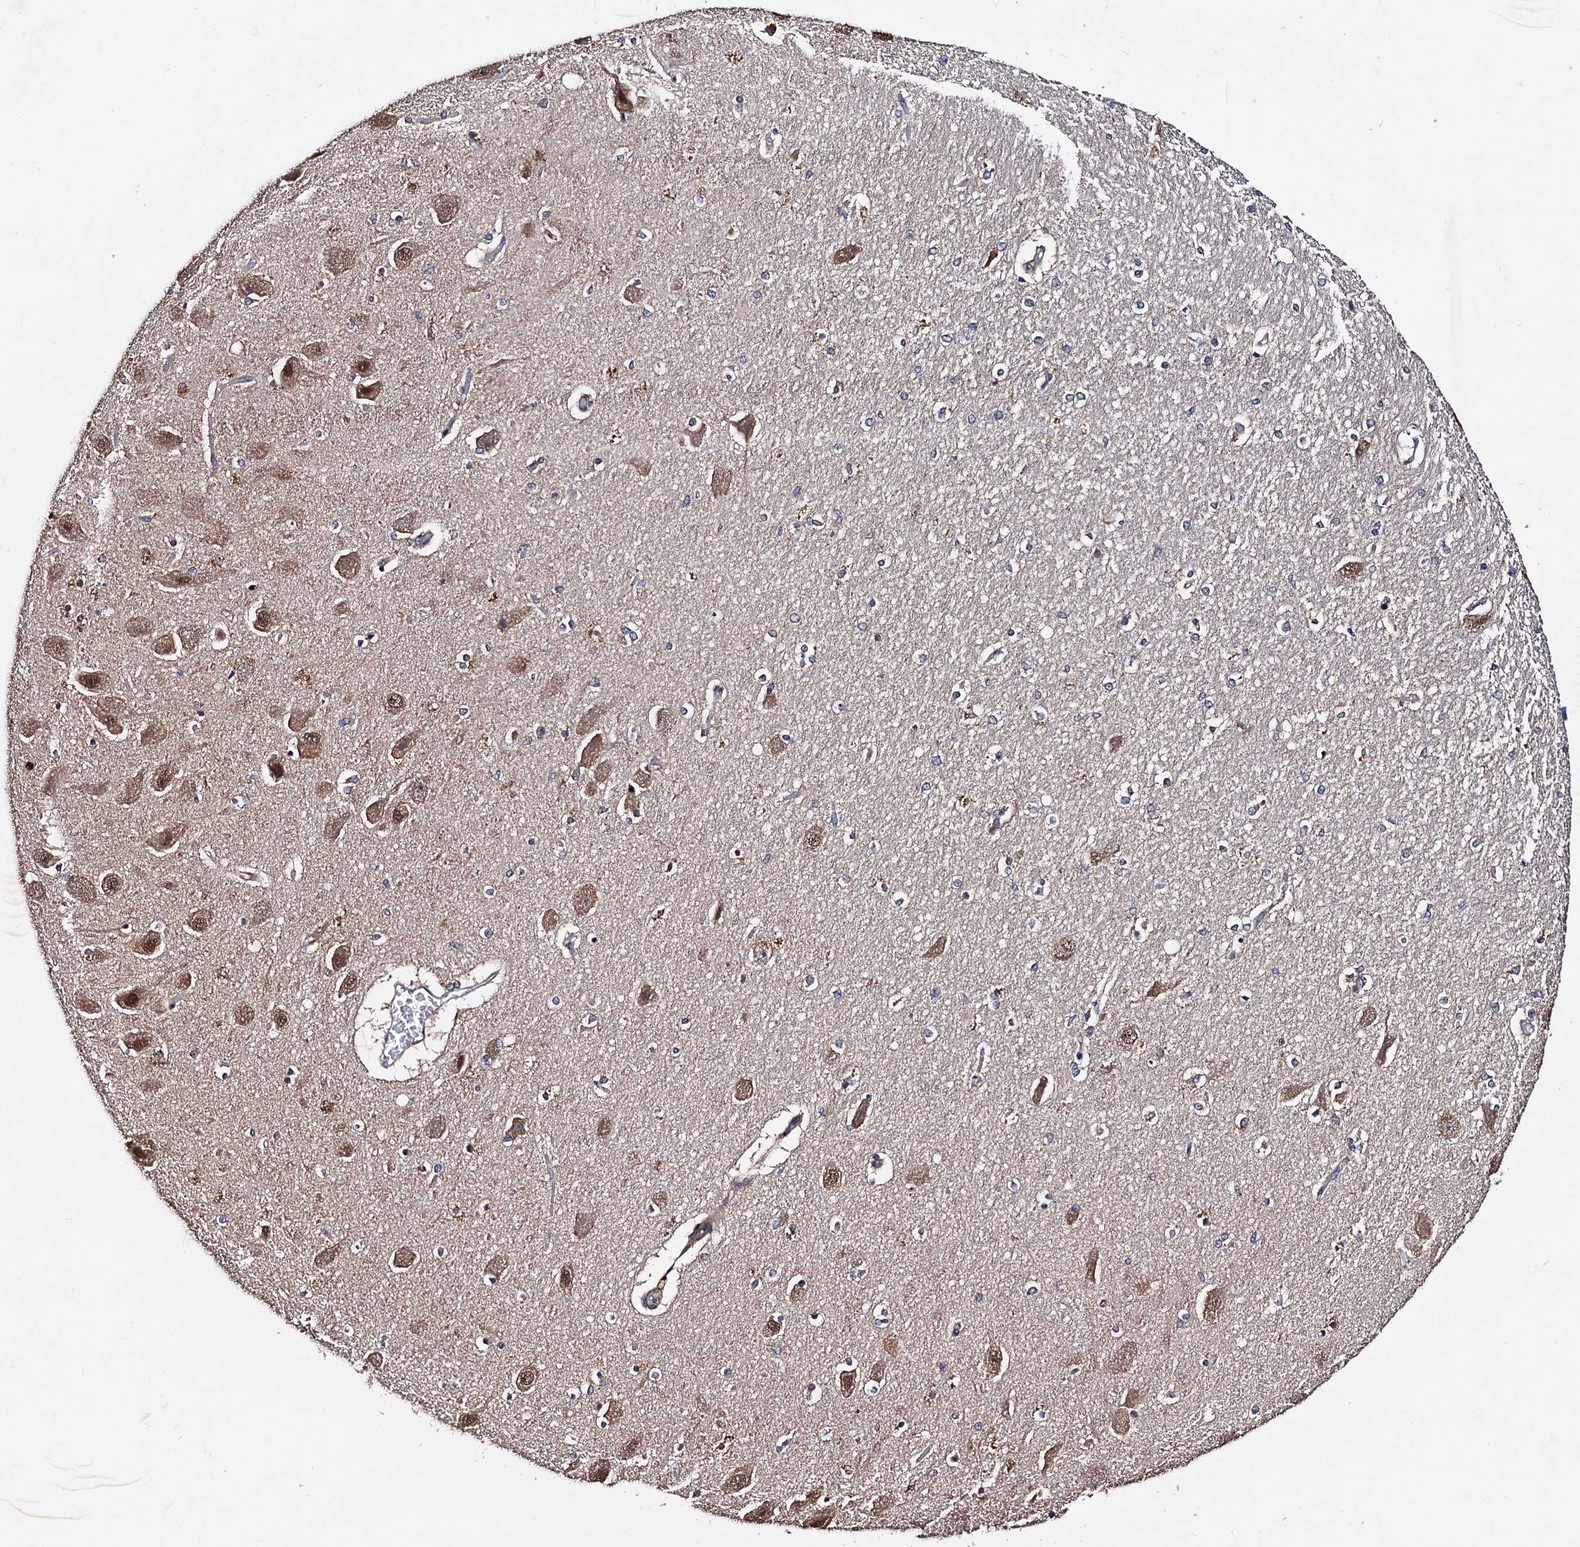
{"staining": {"intensity": "weak", "quantity": "<25%", "location": "cytoplasmic/membranous"}, "tissue": "hippocampus", "cell_type": "Glial cells", "image_type": "normal", "snomed": [{"axis": "morphology", "description": "Normal tissue, NOS"}, {"axis": "topography", "description": "Hippocampus"}], "caption": "This is an immunohistochemistry (IHC) image of normal hippocampus. There is no expression in glial cells.", "gene": "PPTC7", "patient": {"sex": "female", "age": 54}}